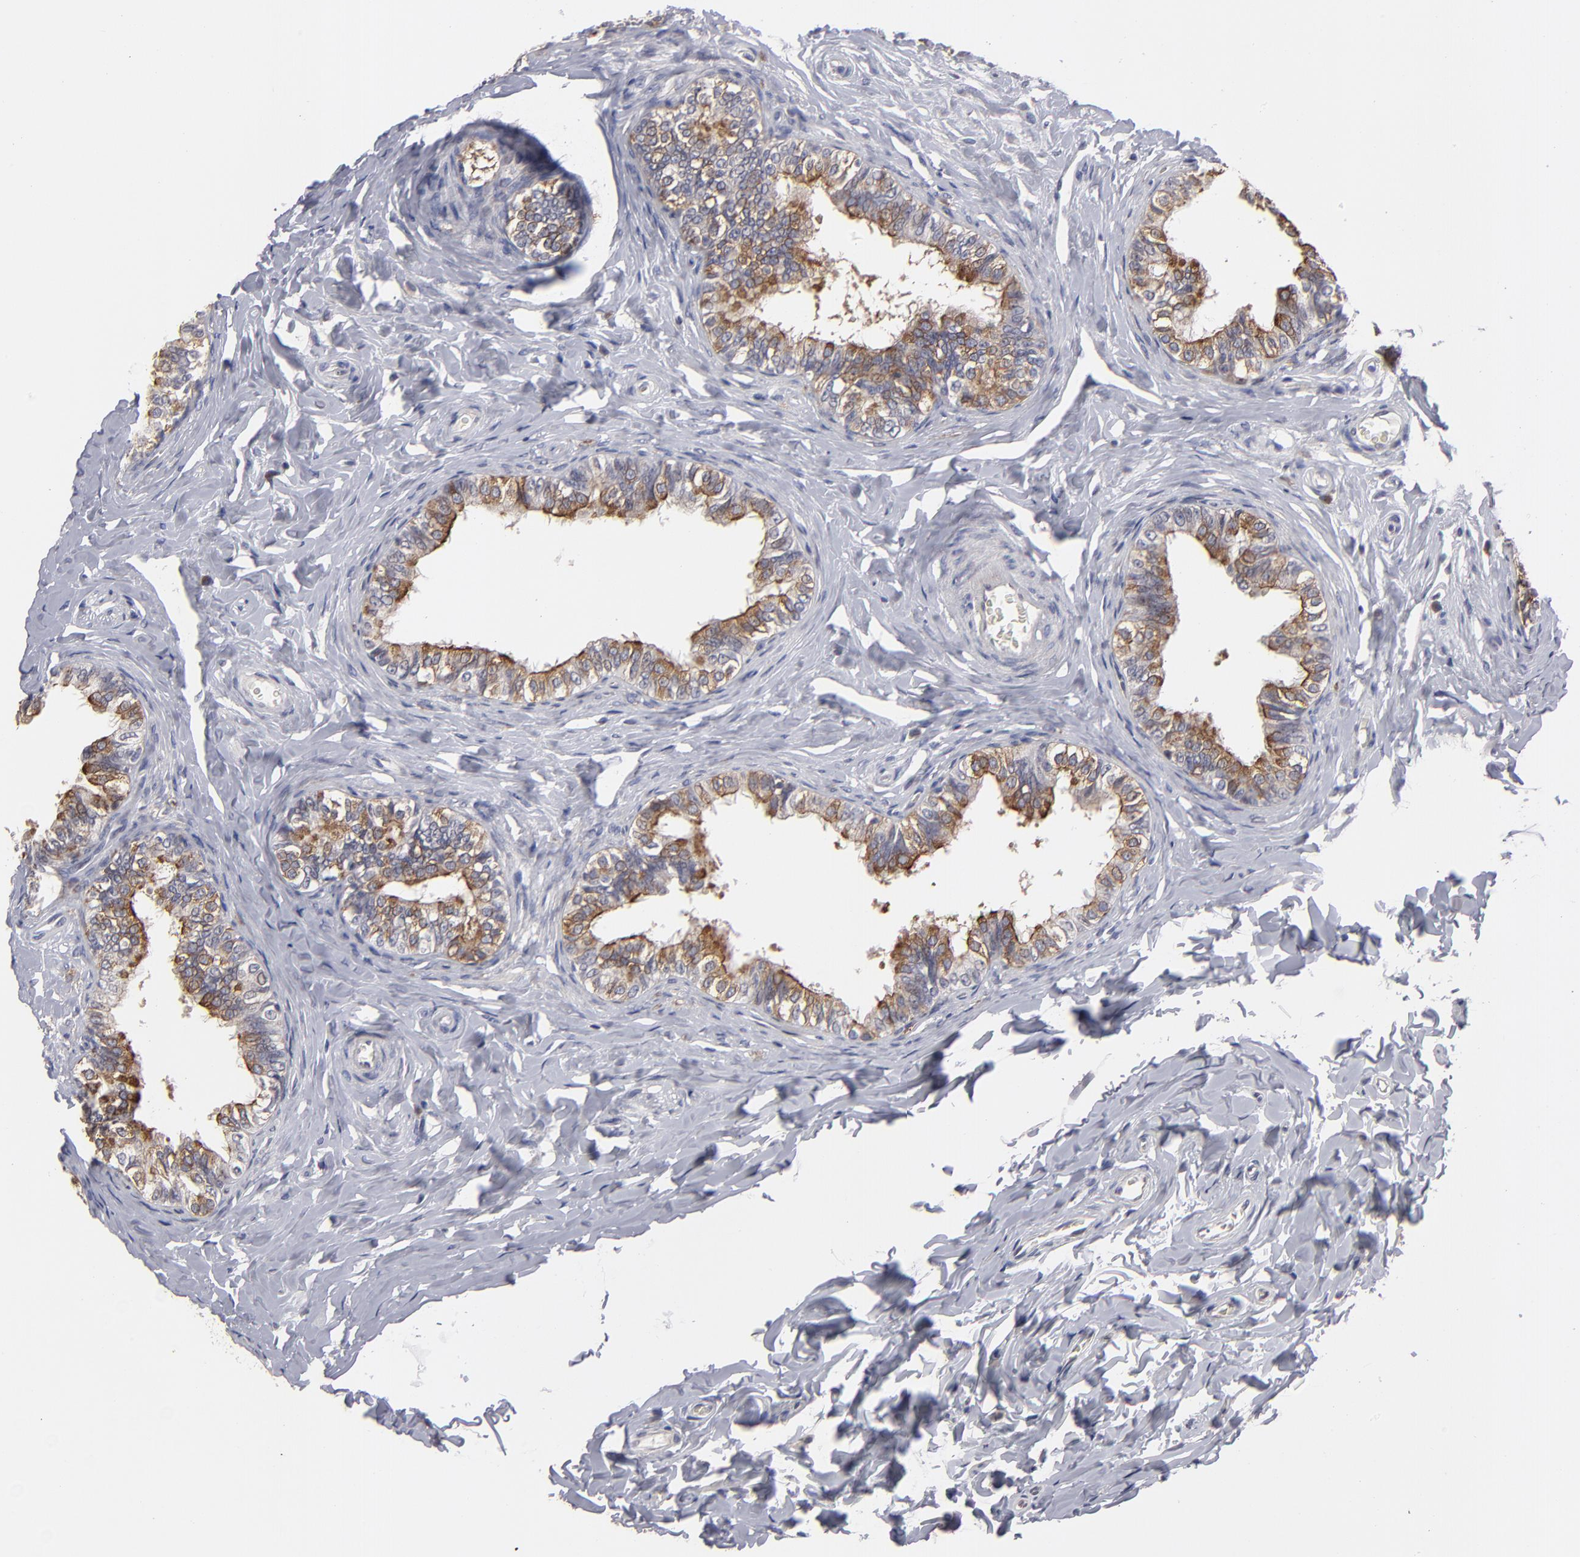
{"staining": {"intensity": "strong", "quantity": "25%-75%", "location": "cytoplasmic/membranous,nuclear"}, "tissue": "epididymis", "cell_type": "Glandular cells", "image_type": "normal", "snomed": [{"axis": "morphology", "description": "Normal tissue, NOS"}, {"axis": "topography", "description": "Soft tissue"}, {"axis": "topography", "description": "Epididymis"}], "caption": "Epididymis was stained to show a protein in brown. There is high levels of strong cytoplasmic/membranous,nuclear expression in about 25%-75% of glandular cells. Using DAB (3,3'-diaminobenzidine) (brown) and hematoxylin (blue) stains, captured at high magnification using brightfield microscopy.", "gene": "CEP97", "patient": {"sex": "male", "age": 26}}